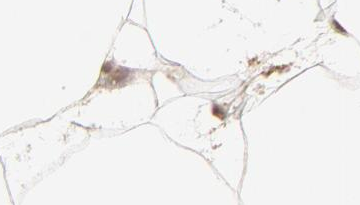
{"staining": {"intensity": "weak", "quantity": ">75%", "location": "nuclear"}, "tissue": "adipose tissue", "cell_type": "Adipocytes", "image_type": "normal", "snomed": [{"axis": "morphology", "description": "Normal tissue, NOS"}, {"axis": "morphology", "description": "Duct carcinoma"}, {"axis": "topography", "description": "Breast"}, {"axis": "topography", "description": "Adipose tissue"}], "caption": "Protein staining of normal adipose tissue exhibits weak nuclear expression in about >75% of adipocytes. The staining was performed using DAB (3,3'-diaminobenzidine), with brown indicating positive protein expression. Nuclei are stained blue with hematoxylin.", "gene": "ARIH1", "patient": {"sex": "female", "age": 37}}